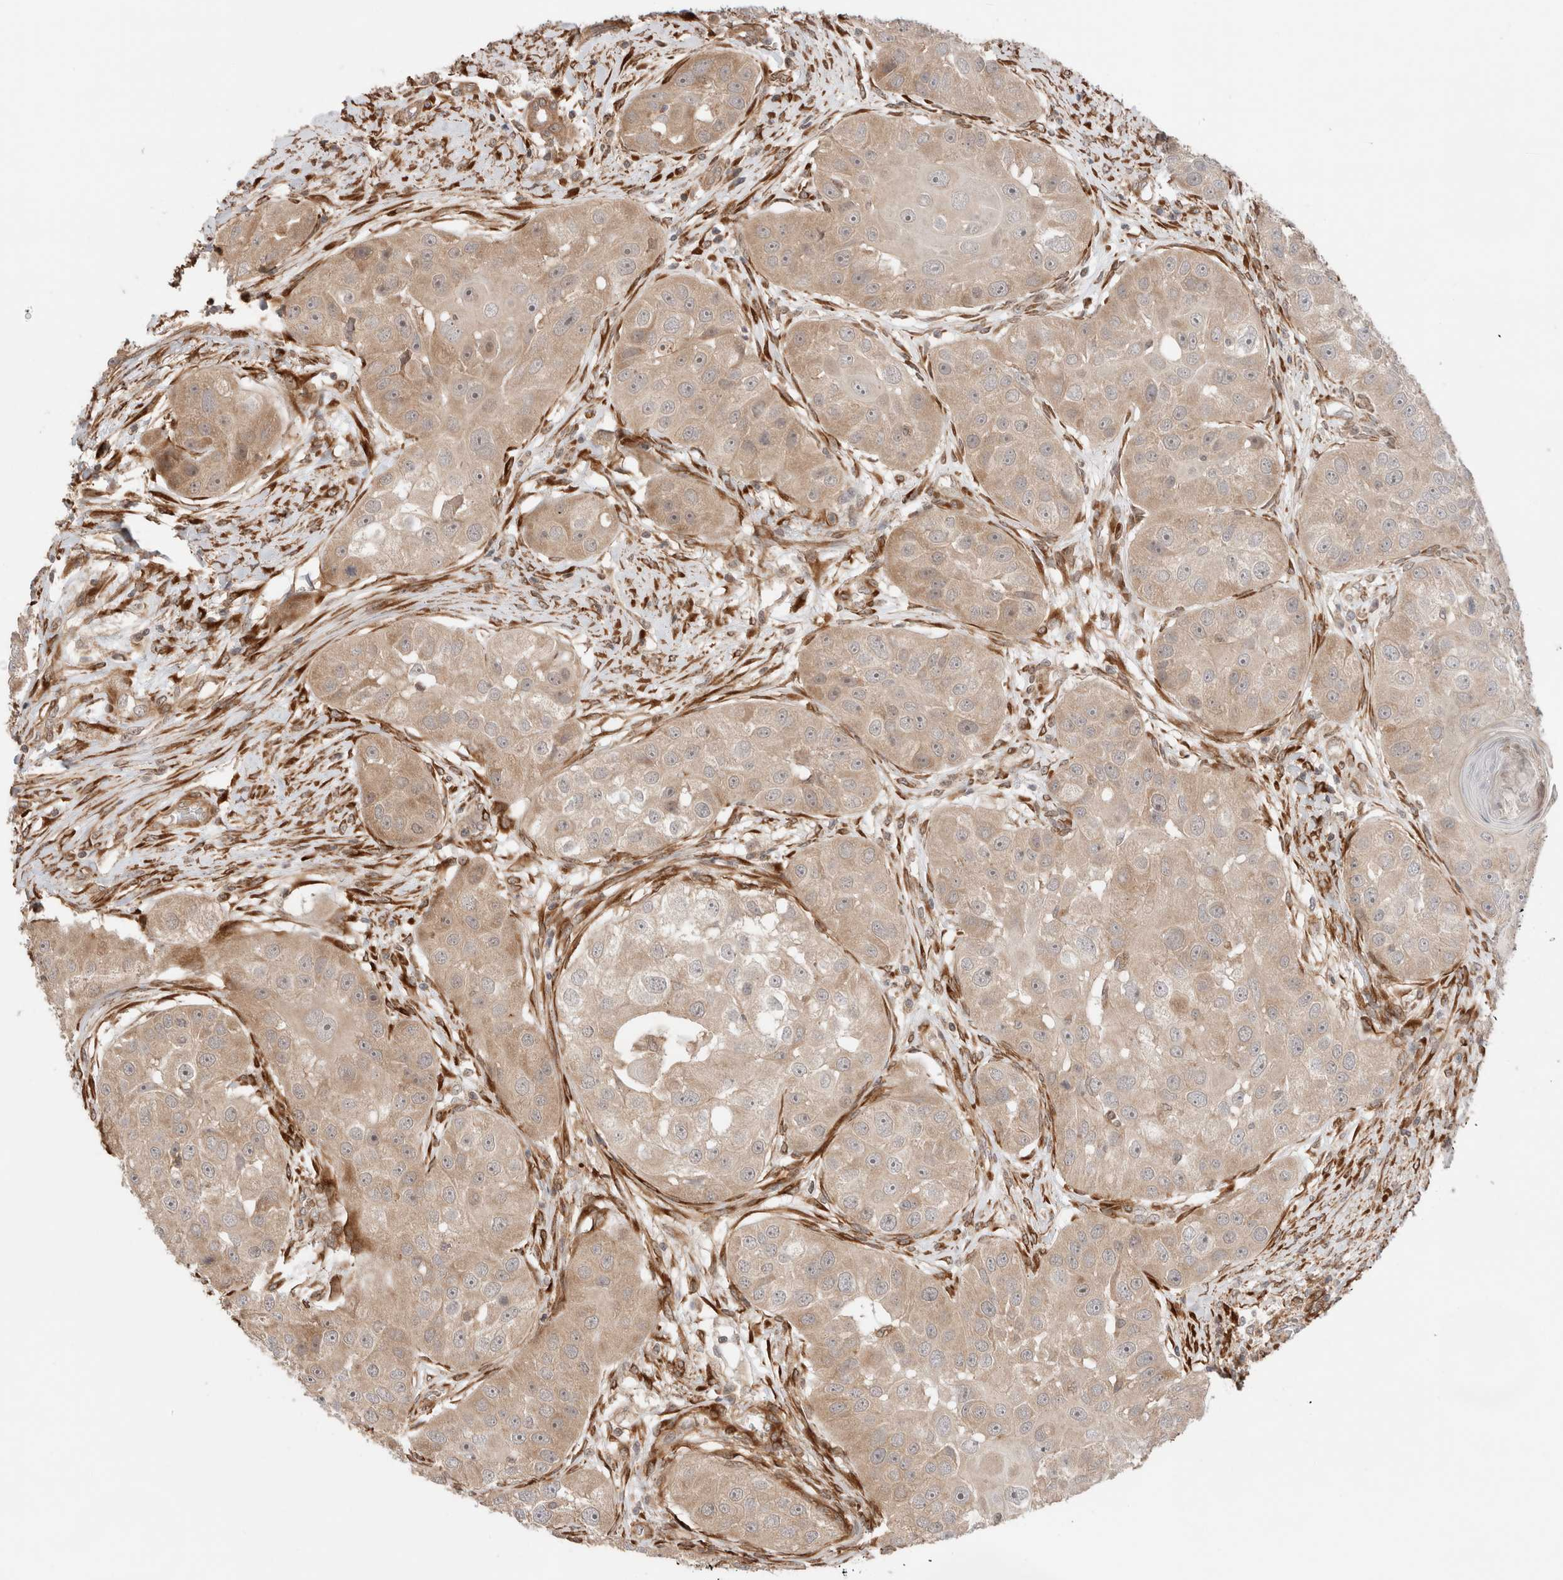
{"staining": {"intensity": "weak", "quantity": "25%-75%", "location": "cytoplasmic/membranous"}, "tissue": "head and neck cancer", "cell_type": "Tumor cells", "image_type": "cancer", "snomed": [{"axis": "morphology", "description": "Normal tissue, NOS"}, {"axis": "morphology", "description": "Squamous cell carcinoma, NOS"}, {"axis": "topography", "description": "Skeletal muscle"}, {"axis": "topography", "description": "Head-Neck"}], "caption": "DAB (3,3'-diaminobenzidine) immunohistochemical staining of squamous cell carcinoma (head and neck) exhibits weak cytoplasmic/membranous protein staining in about 25%-75% of tumor cells. (Brightfield microscopy of DAB IHC at high magnification).", "gene": "ZNF649", "patient": {"sex": "male", "age": 51}}